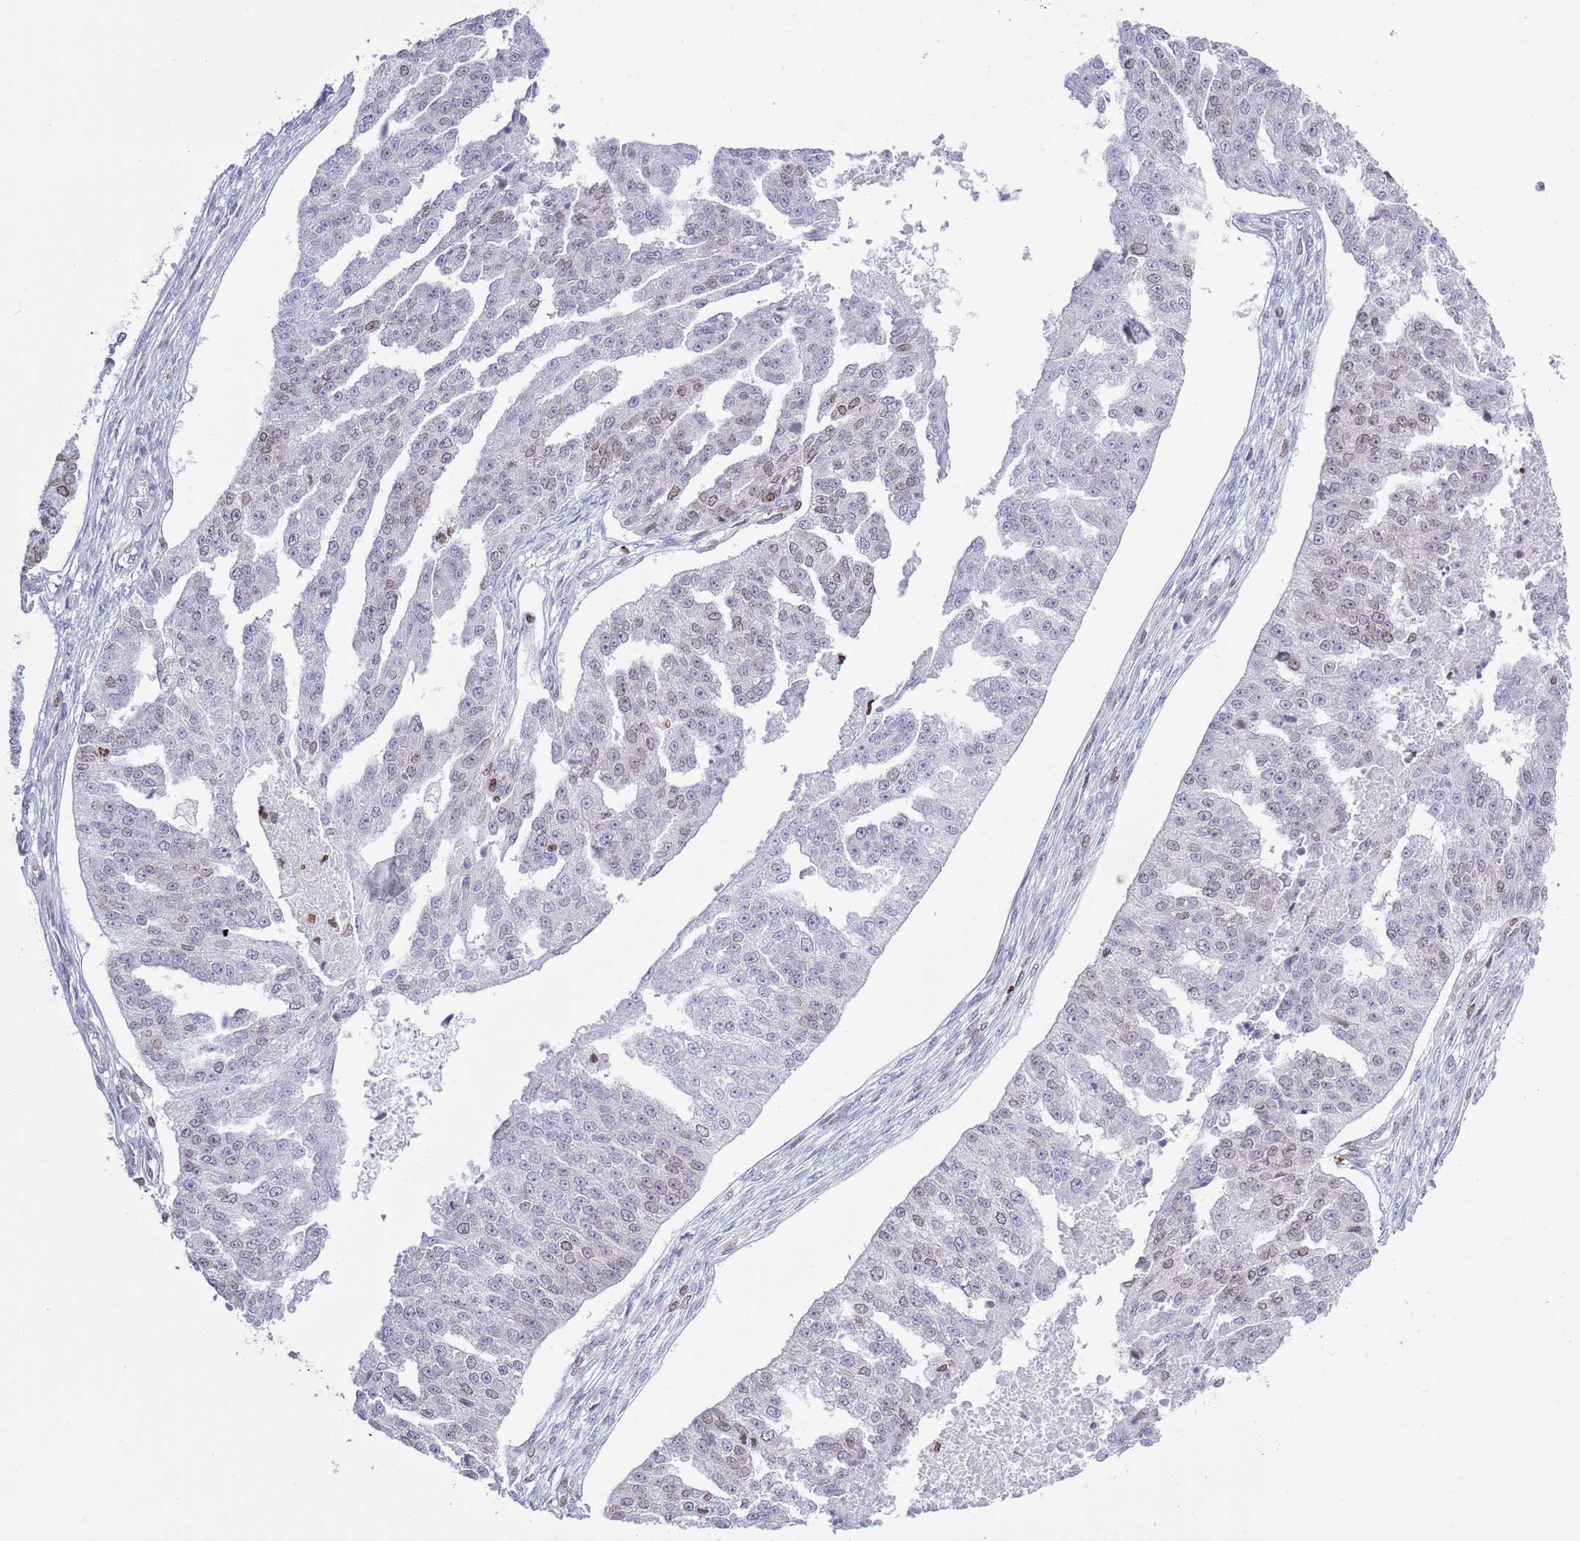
{"staining": {"intensity": "moderate", "quantity": "<25%", "location": "cytoplasmic/membranous,nuclear"}, "tissue": "ovarian cancer", "cell_type": "Tumor cells", "image_type": "cancer", "snomed": [{"axis": "morphology", "description": "Cystadenocarcinoma, serous, NOS"}, {"axis": "topography", "description": "Ovary"}], "caption": "Ovarian serous cystadenocarcinoma stained for a protein shows moderate cytoplasmic/membranous and nuclear positivity in tumor cells.", "gene": "LBR", "patient": {"sex": "female", "age": 58}}